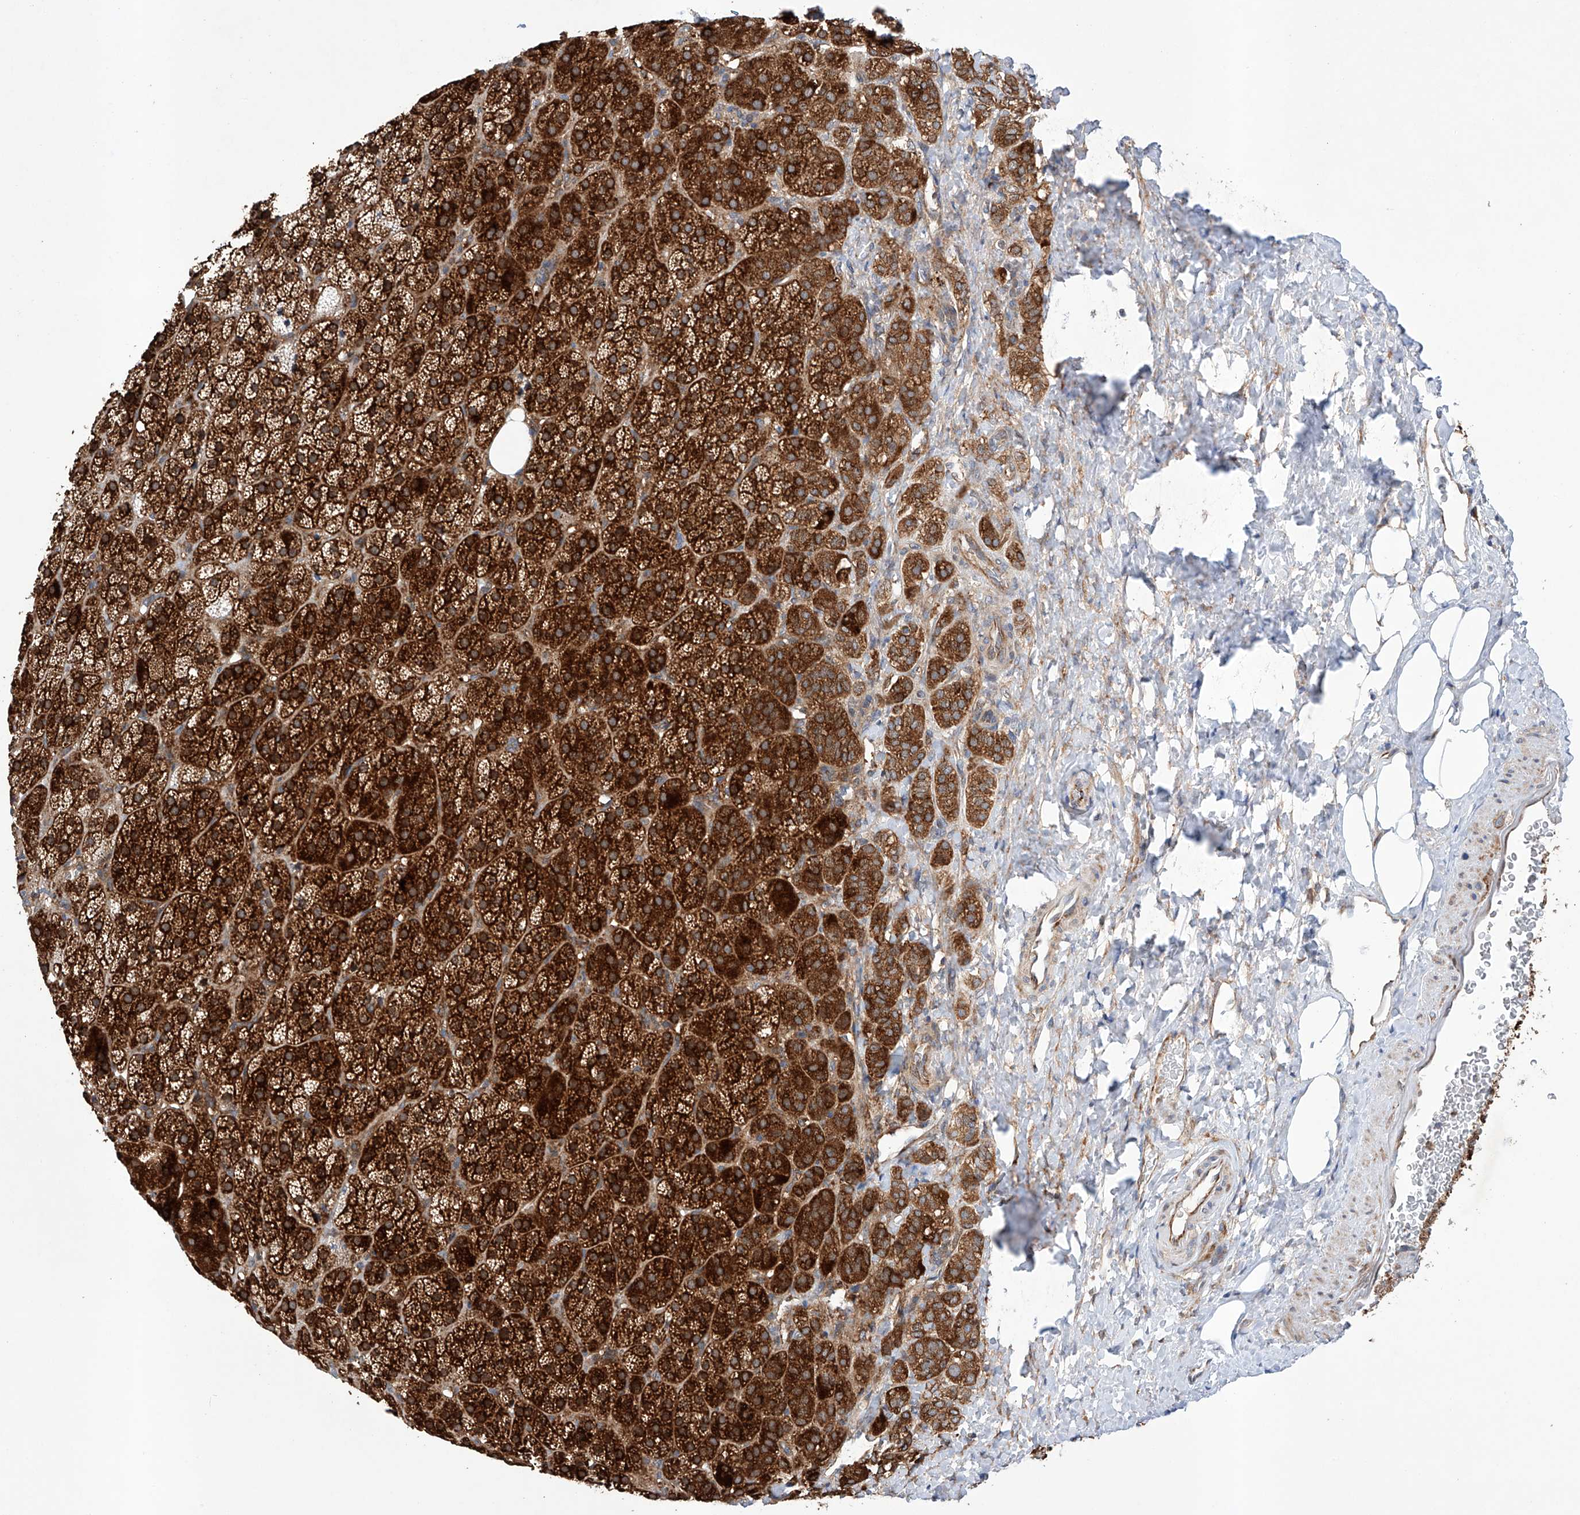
{"staining": {"intensity": "strong", "quantity": ">75%", "location": "cytoplasmic/membranous"}, "tissue": "adrenal gland", "cell_type": "Glandular cells", "image_type": "normal", "snomed": [{"axis": "morphology", "description": "Normal tissue, NOS"}, {"axis": "topography", "description": "Adrenal gland"}], "caption": "Immunohistochemistry (DAB (3,3'-diaminobenzidine)) staining of normal adrenal gland displays strong cytoplasmic/membranous protein expression in about >75% of glandular cells.", "gene": "TIMM23", "patient": {"sex": "female", "age": 57}}